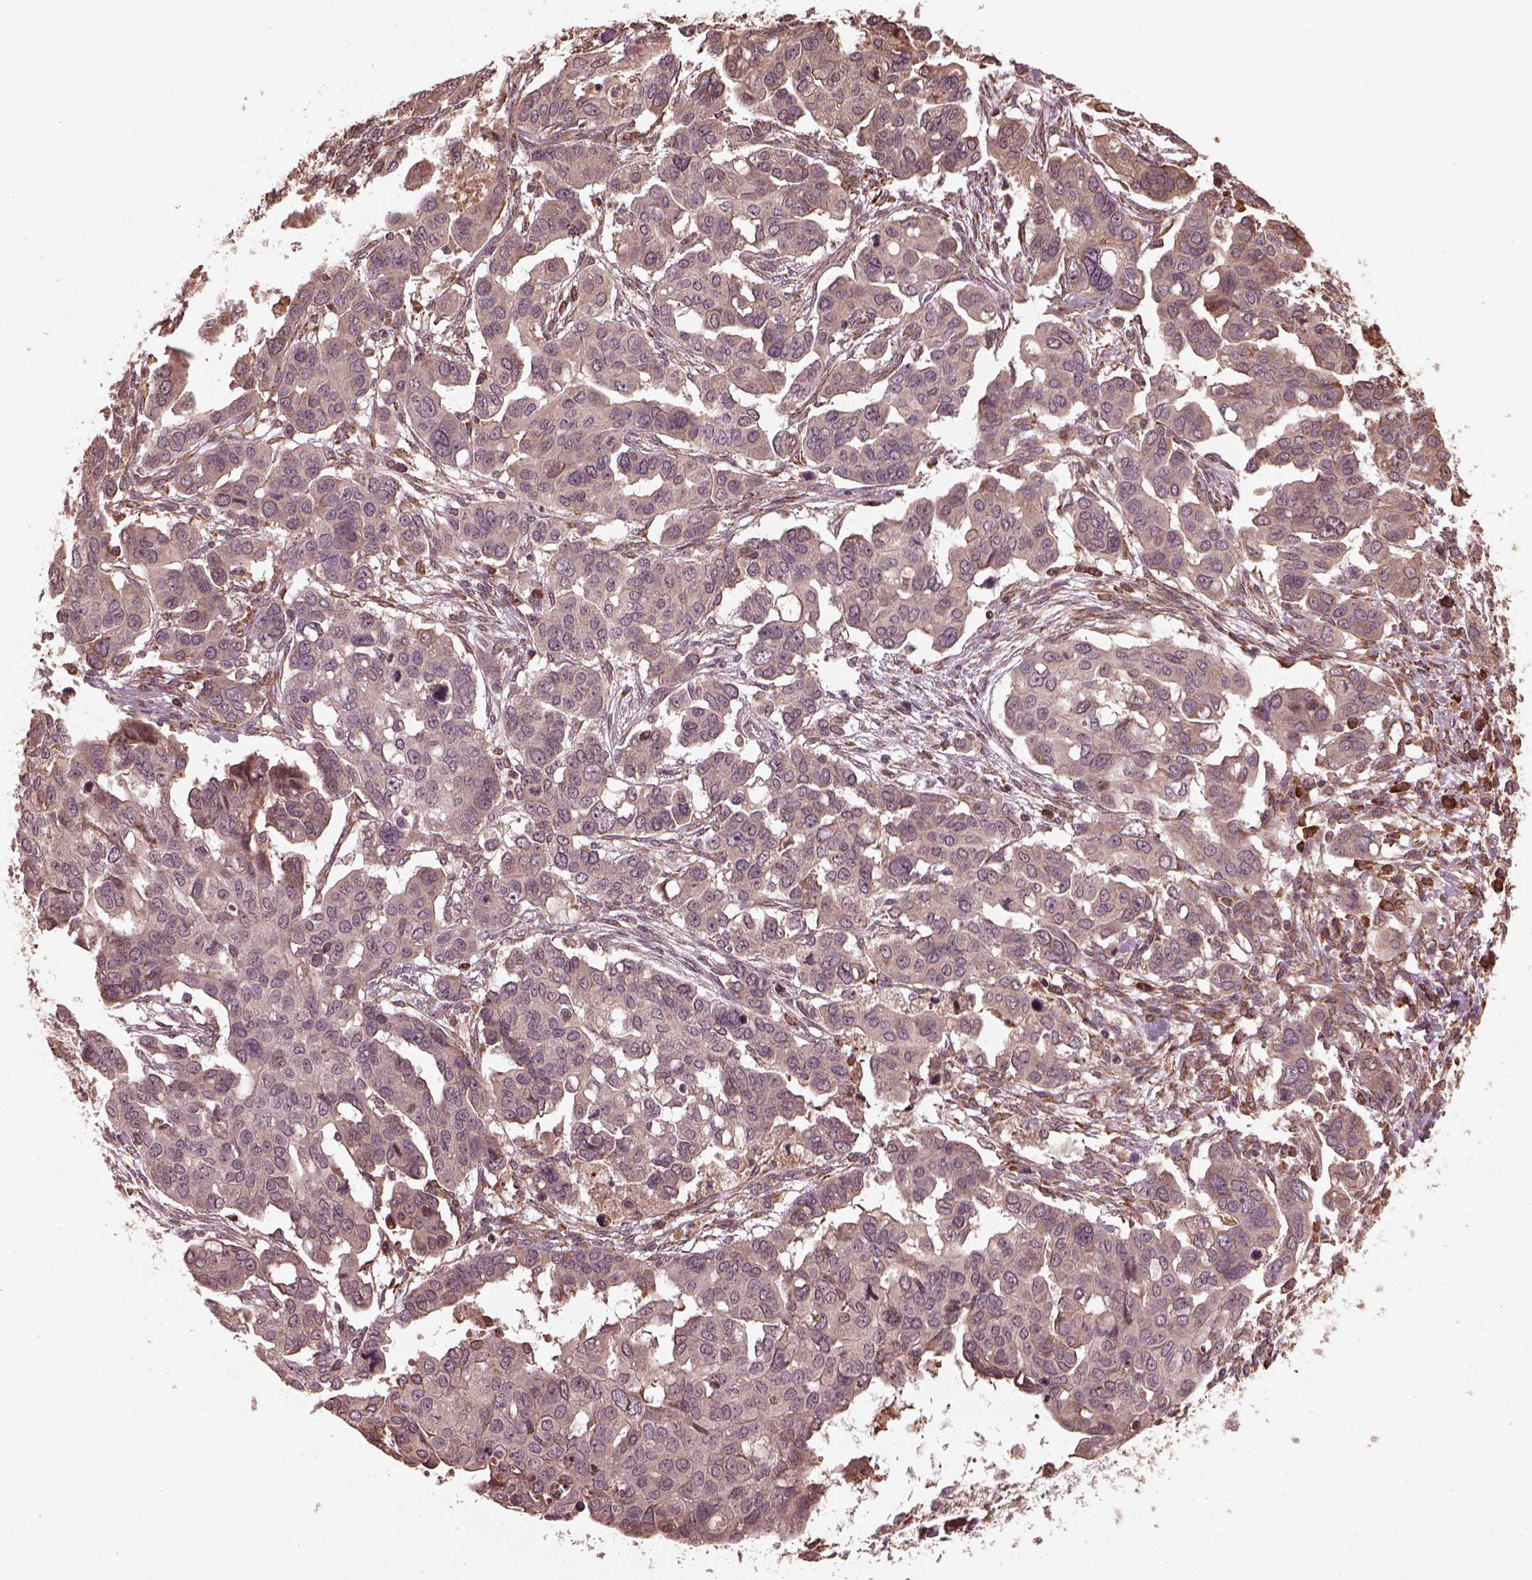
{"staining": {"intensity": "weak", "quantity": "<25%", "location": "cytoplasmic/membranous"}, "tissue": "ovarian cancer", "cell_type": "Tumor cells", "image_type": "cancer", "snomed": [{"axis": "morphology", "description": "Carcinoma, endometroid"}, {"axis": "topography", "description": "Ovary"}], "caption": "The photomicrograph exhibits no staining of tumor cells in ovarian endometroid carcinoma.", "gene": "ZNF292", "patient": {"sex": "female", "age": 78}}